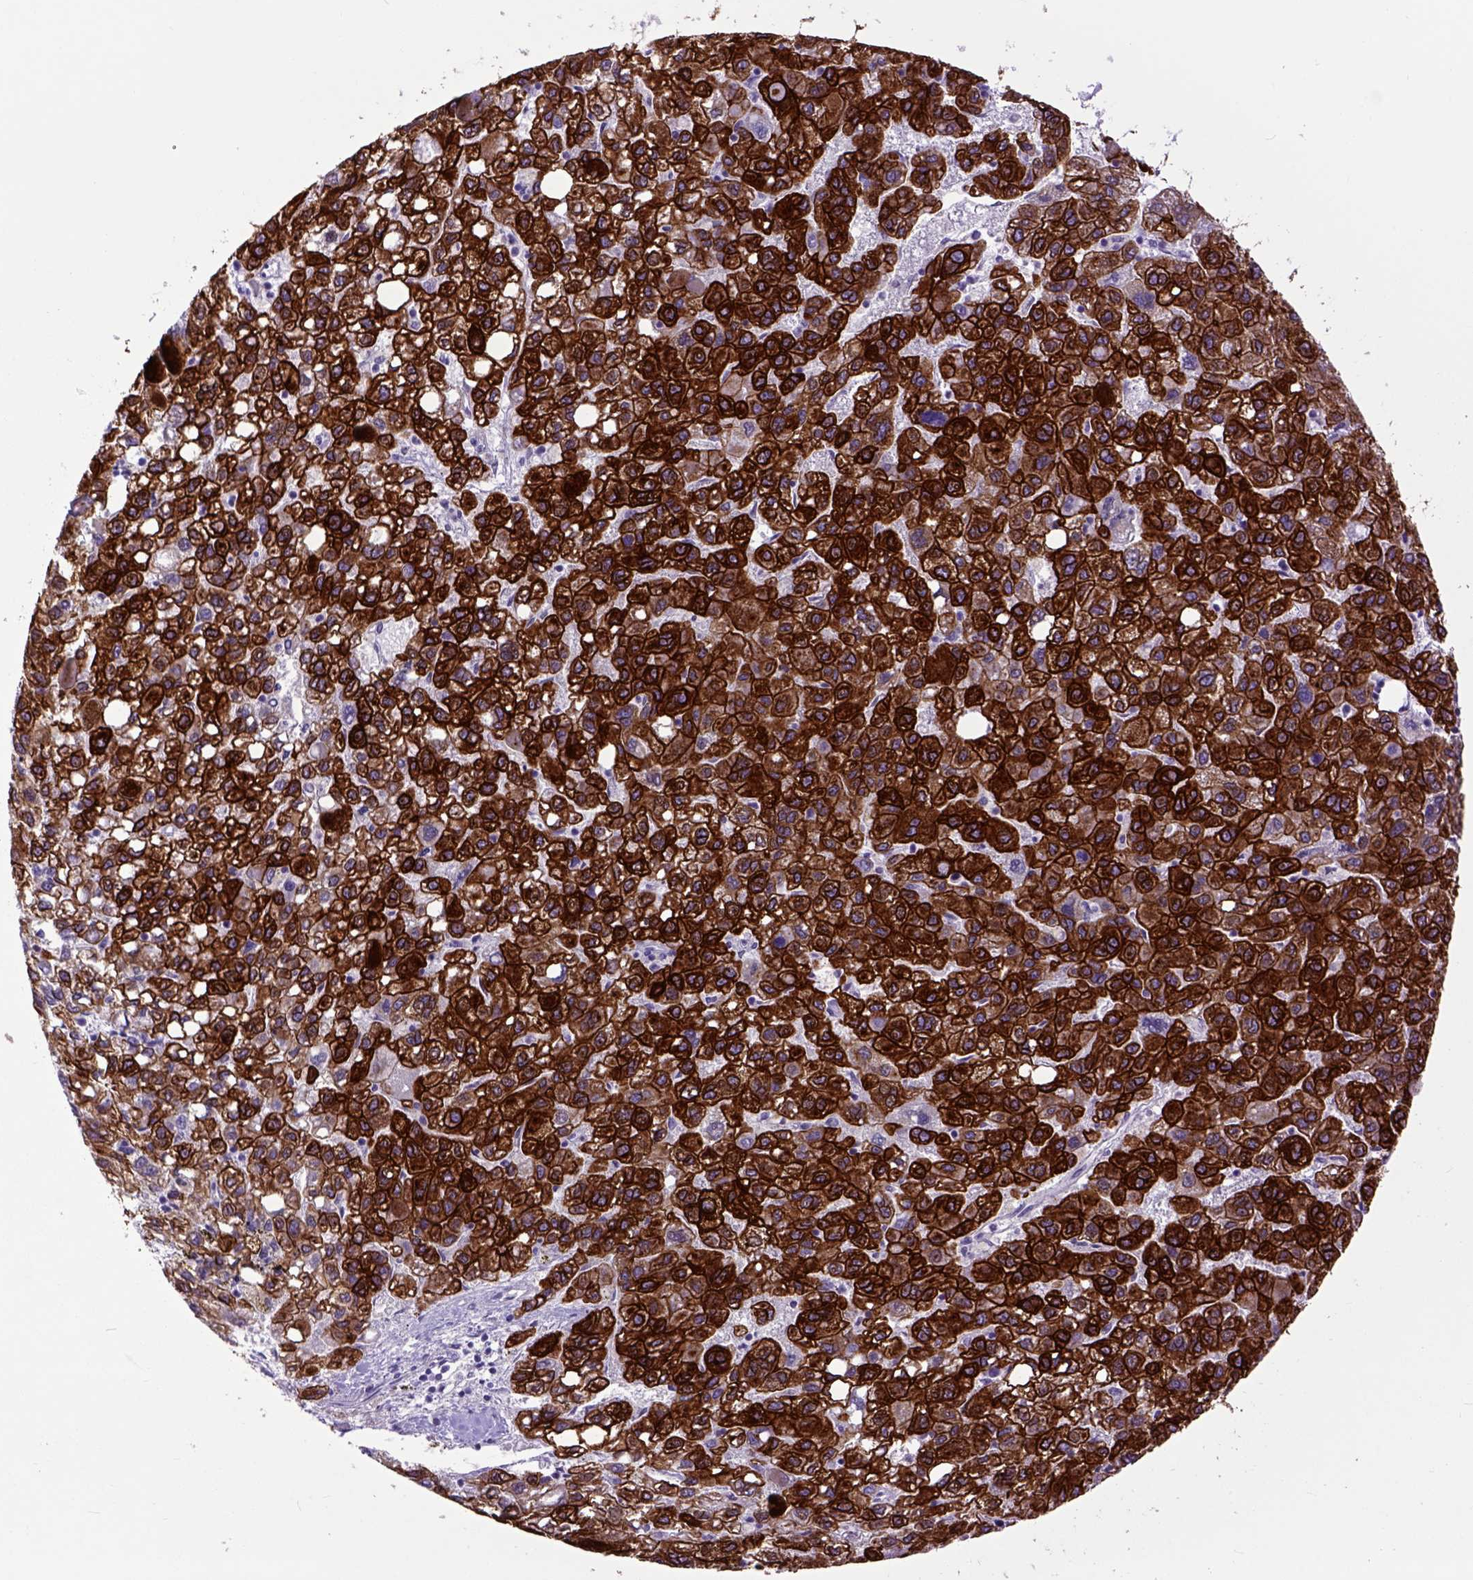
{"staining": {"intensity": "strong", "quantity": ">75%", "location": "cytoplasmic/membranous"}, "tissue": "liver cancer", "cell_type": "Tumor cells", "image_type": "cancer", "snomed": [{"axis": "morphology", "description": "Carcinoma, Hepatocellular, NOS"}, {"axis": "topography", "description": "Liver"}], "caption": "An immunohistochemistry (IHC) histopathology image of neoplastic tissue is shown. Protein staining in brown shows strong cytoplasmic/membranous positivity in liver cancer (hepatocellular carcinoma) within tumor cells. The staining was performed using DAB, with brown indicating positive protein expression. Nuclei are stained blue with hematoxylin.", "gene": "RAB25", "patient": {"sex": "female", "age": 82}}